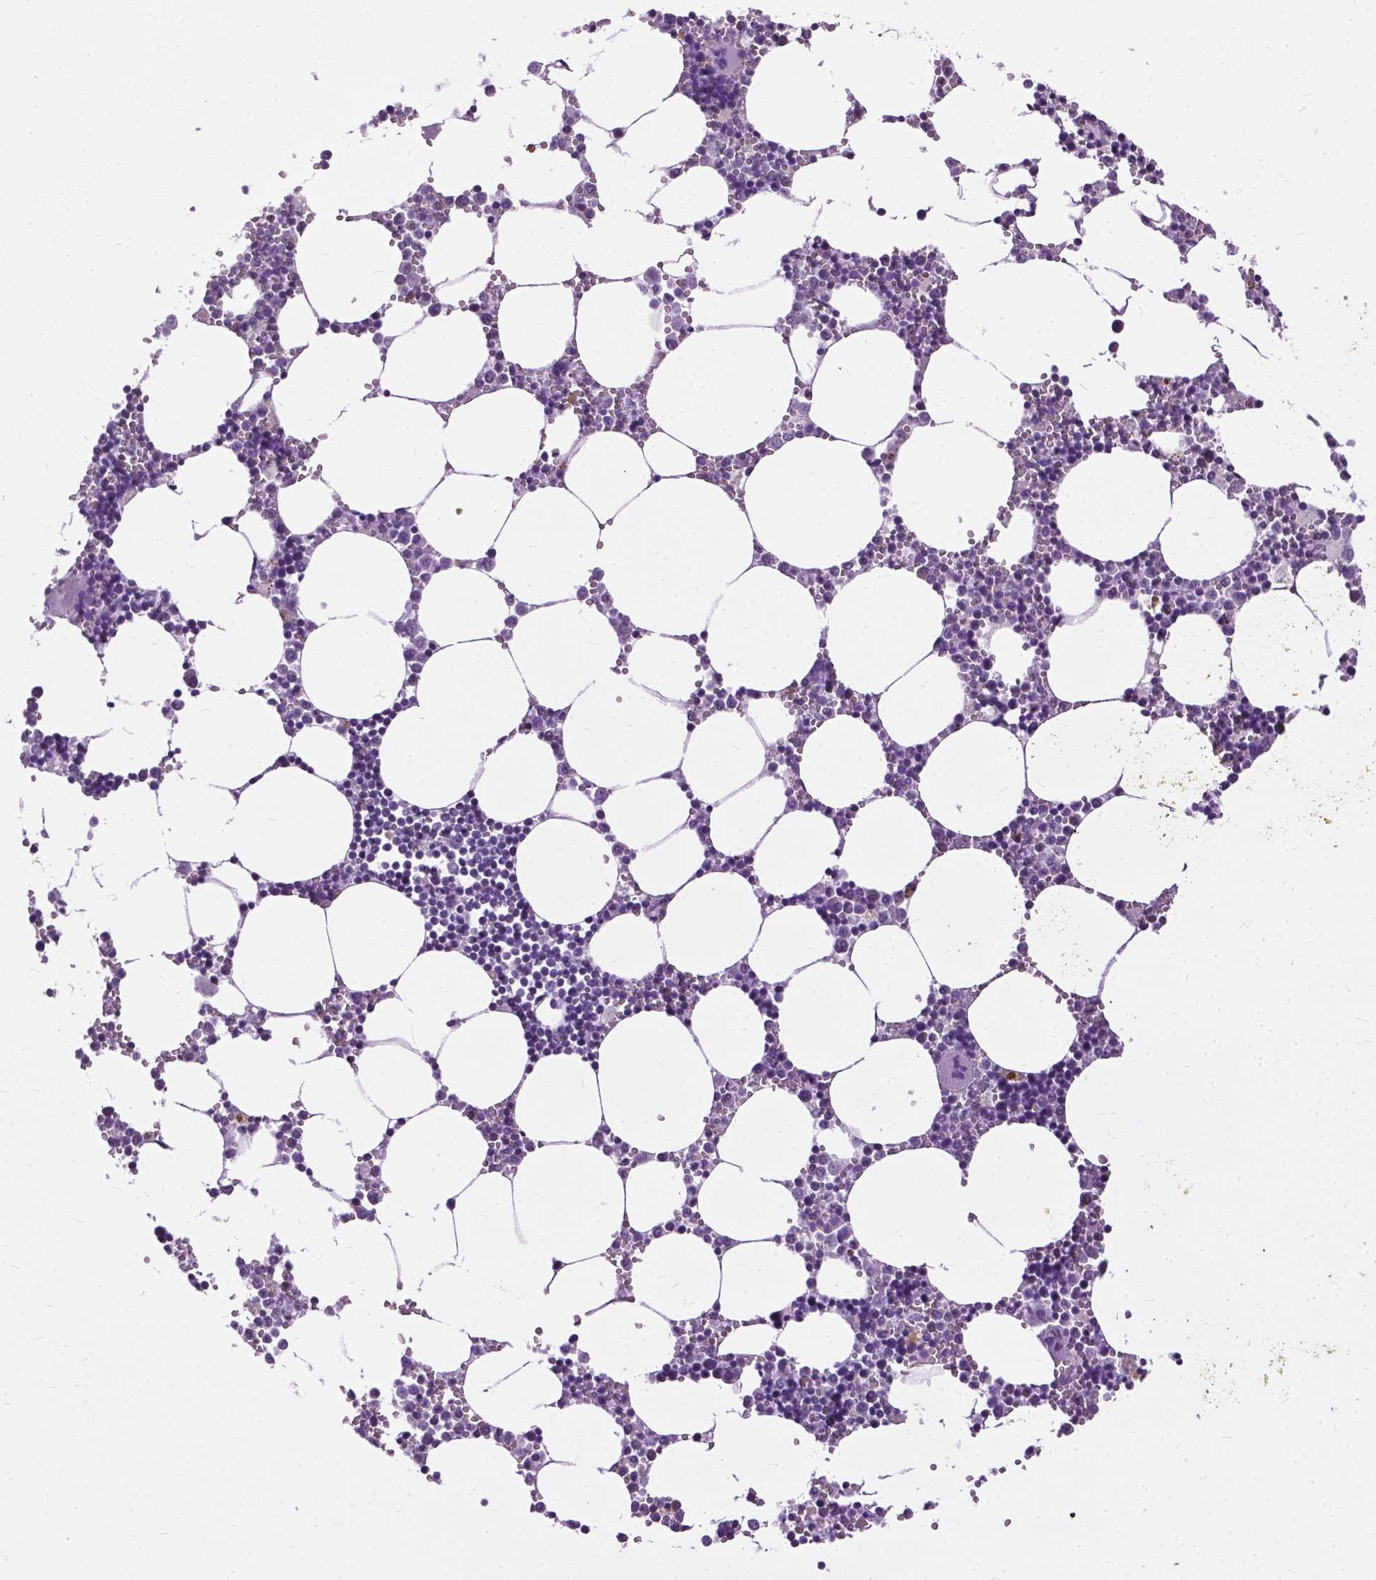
{"staining": {"intensity": "negative", "quantity": "none", "location": "none"}, "tissue": "bone marrow", "cell_type": "Hematopoietic cells", "image_type": "normal", "snomed": [{"axis": "morphology", "description": "Normal tissue, NOS"}, {"axis": "topography", "description": "Bone marrow"}], "caption": "This photomicrograph is of unremarkable bone marrow stained with IHC to label a protein in brown with the nuclei are counter-stained blue. There is no positivity in hematopoietic cells.", "gene": "GPR37L1", "patient": {"sex": "male", "age": 54}}